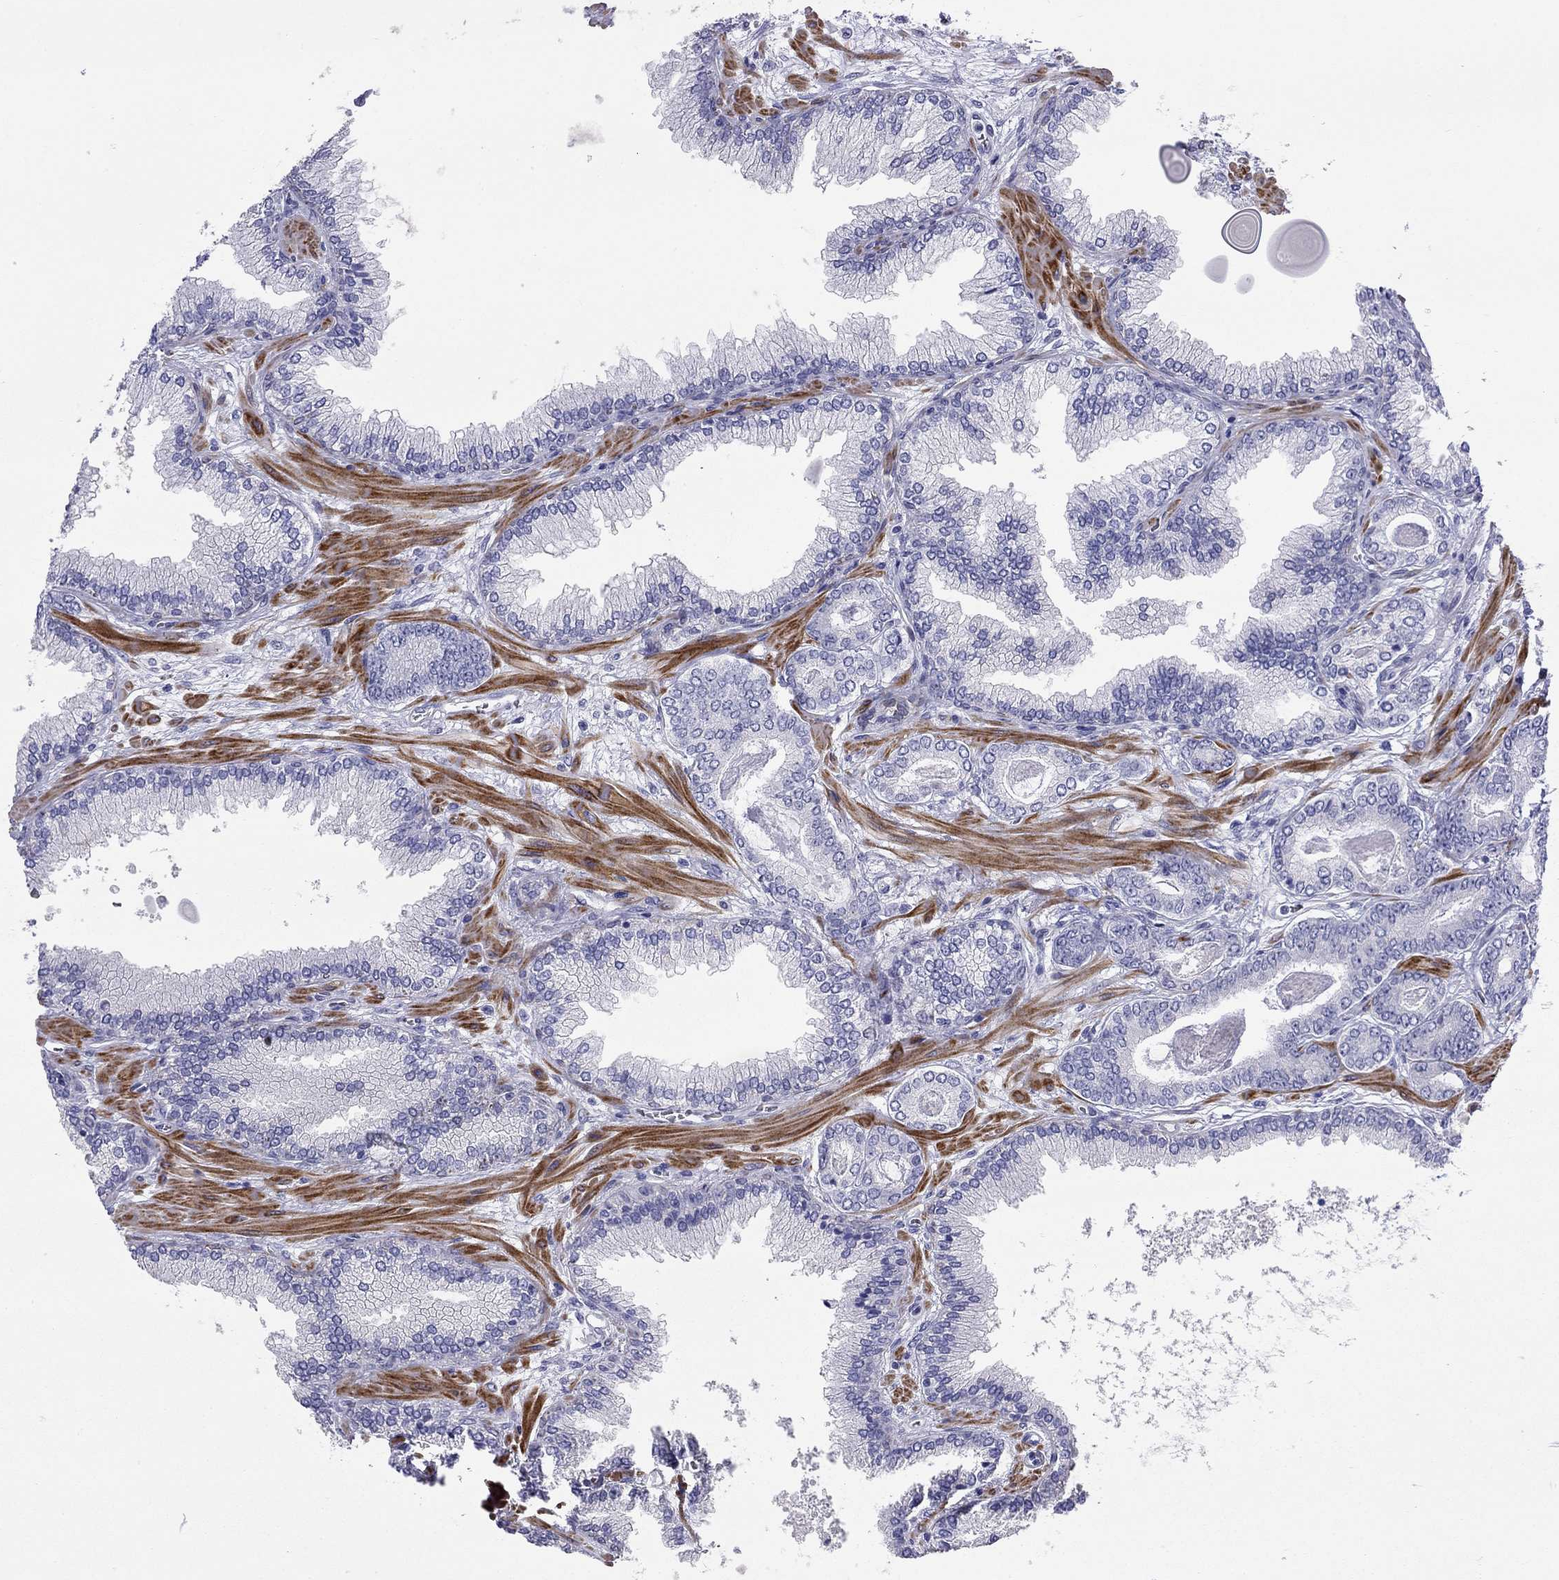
{"staining": {"intensity": "negative", "quantity": "none", "location": "none"}, "tissue": "prostate cancer", "cell_type": "Tumor cells", "image_type": "cancer", "snomed": [{"axis": "morphology", "description": "Adenocarcinoma, Low grade"}, {"axis": "topography", "description": "Prostate"}], "caption": "High power microscopy image of an immunohistochemistry (IHC) histopathology image of prostate adenocarcinoma (low-grade), revealing no significant positivity in tumor cells.", "gene": "CMYA5", "patient": {"sex": "male", "age": 69}}